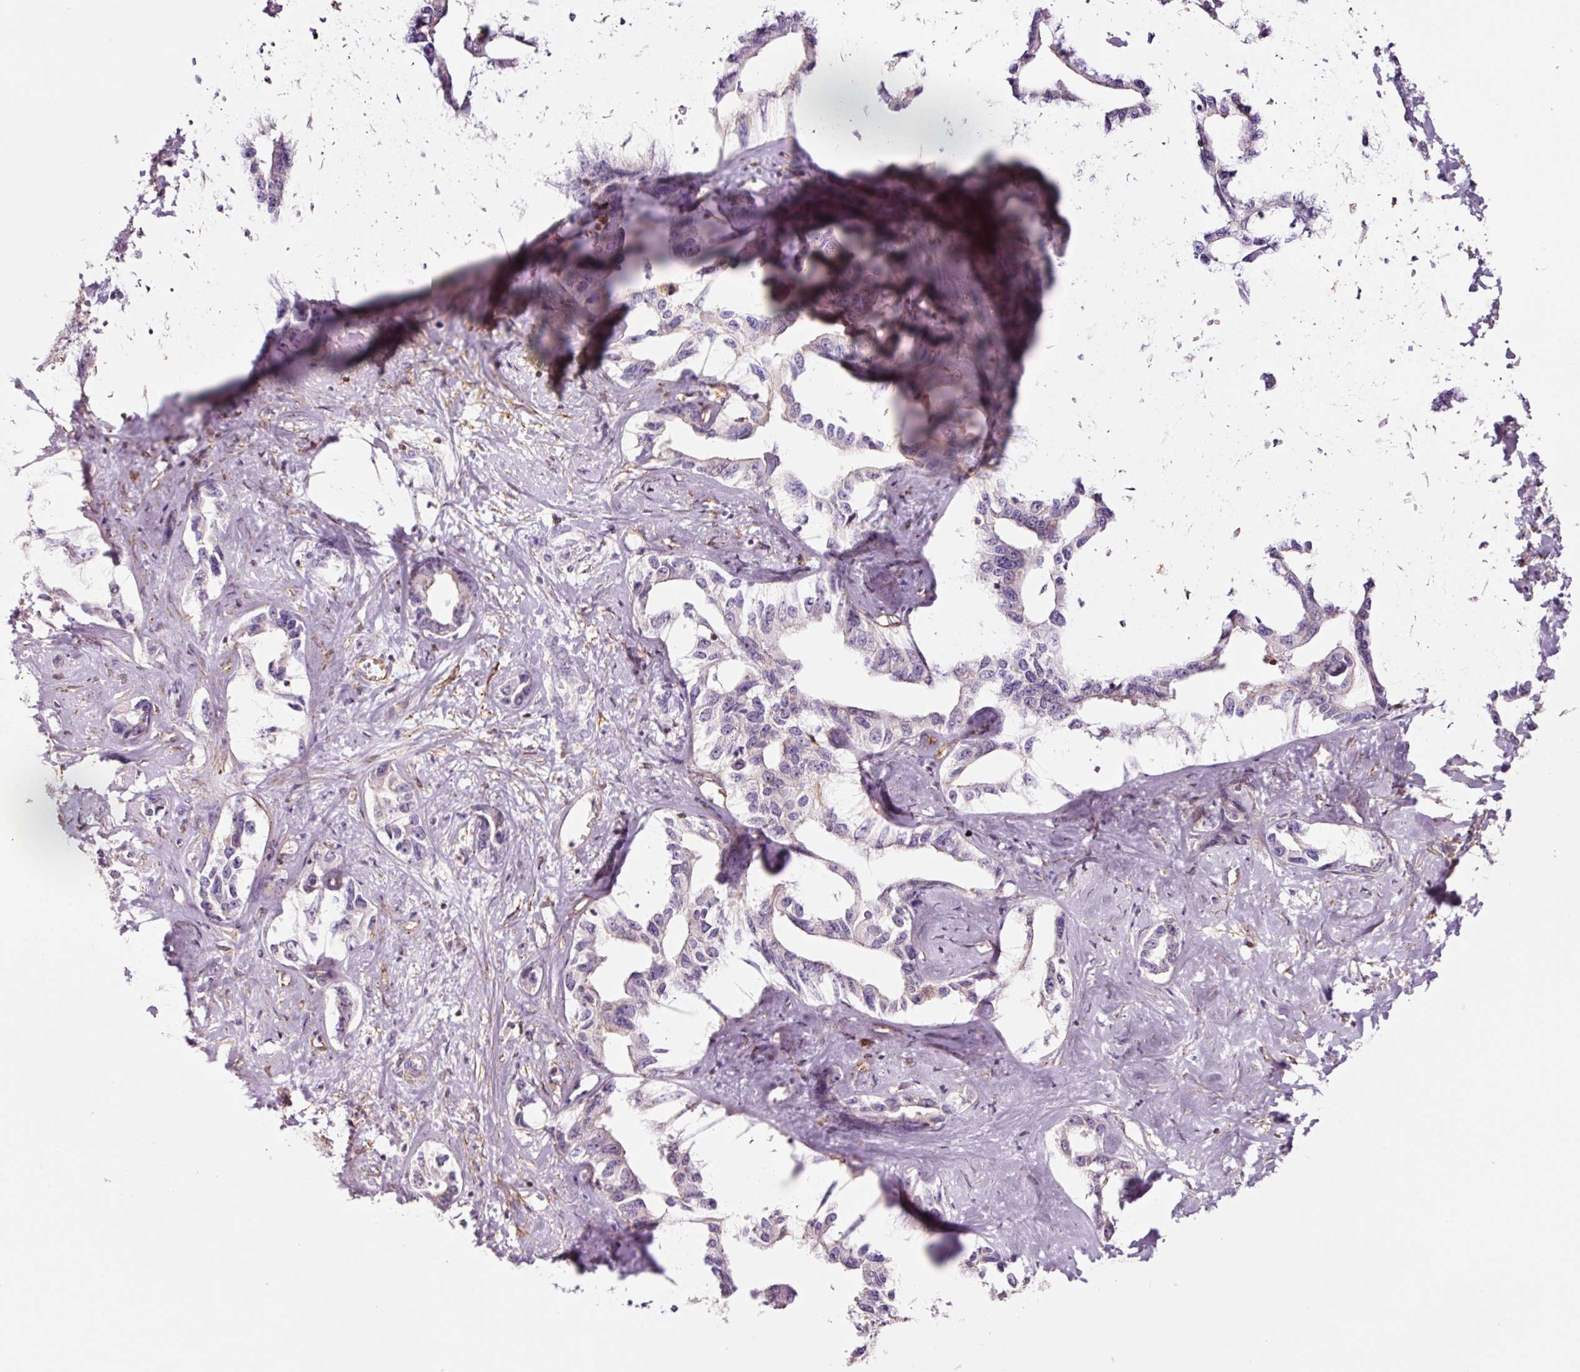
{"staining": {"intensity": "negative", "quantity": "none", "location": "none"}, "tissue": "liver cancer", "cell_type": "Tumor cells", "image_type": "cancer", "snomed": [{"axis": "morphology", "description": "Cholangiocarcinoma"}, {"axis": "topography", "description": "Liver"}], "caption": "High magnification brightfield microscopy of liver cancer (cholangiocarcinoma) stained with DAB (3,3'-diaminobenzidine) (brown) and counterstained with hematoxylin (blue): tumor cells show no significant staining. (DAB immunohistochemistry, high magnification).", "gene": "ADD3", "patient": {"sex": "male", "age": 59}}